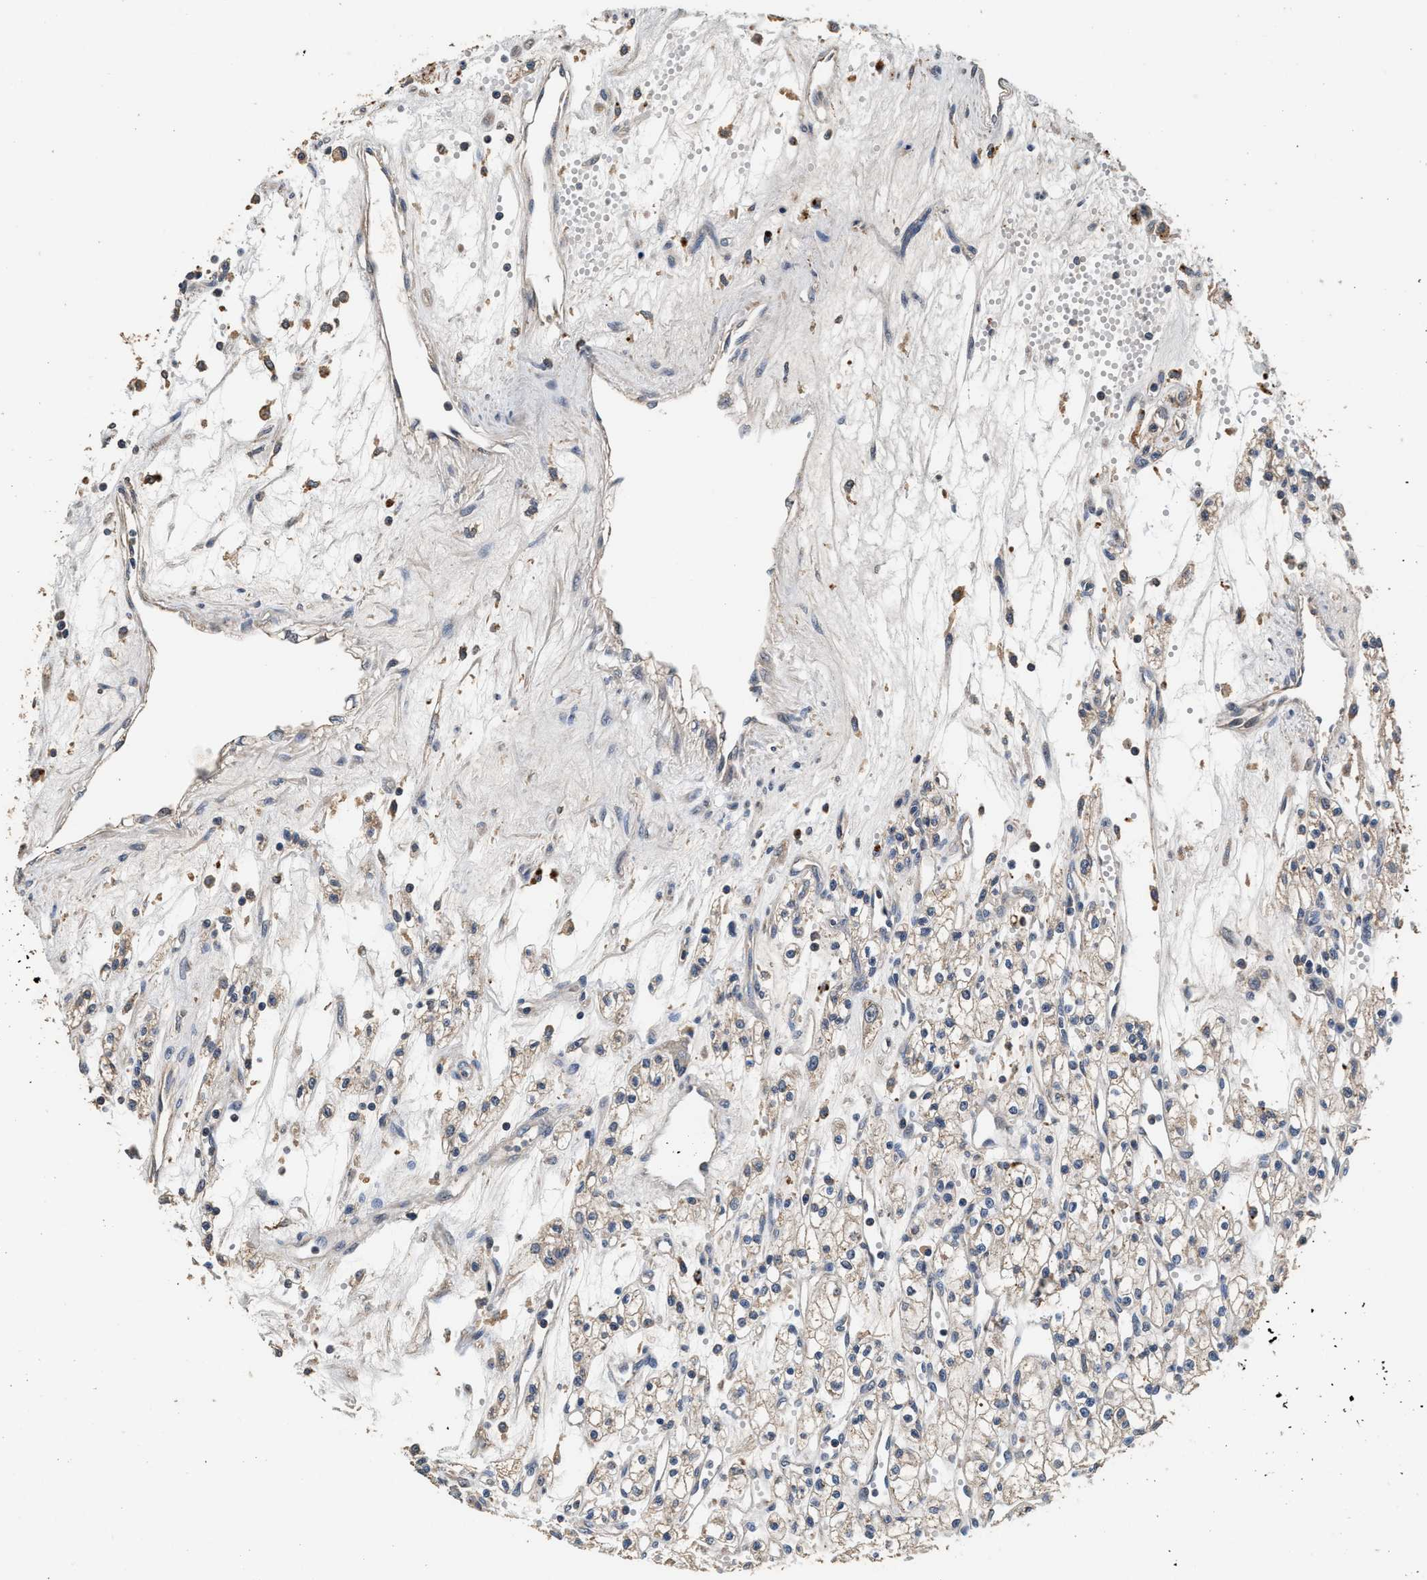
{"staining": {"intensity": "weak", "quantity": ">75%", "location": "cytoplasmic/membranous"}, "tissue": "renal cancer", "cell_type": "Tumor cells", "image_type": "cancer", "snomed": [{"axis": "morphology", "description": "Adenocarcinoma, NOS"}, {"axis": "topography", "description": "Kidney"}], "caption": "DAB (3,3'-diaminobenzidine) immunohistochemical staining of human renal cancer (adenocarcinoma) shows weak cytoplasmic/membranous protein expression in about >75% of tumor cells.", "gene": "PTGR3", "patient": {"sex": "male", "age": 59}}